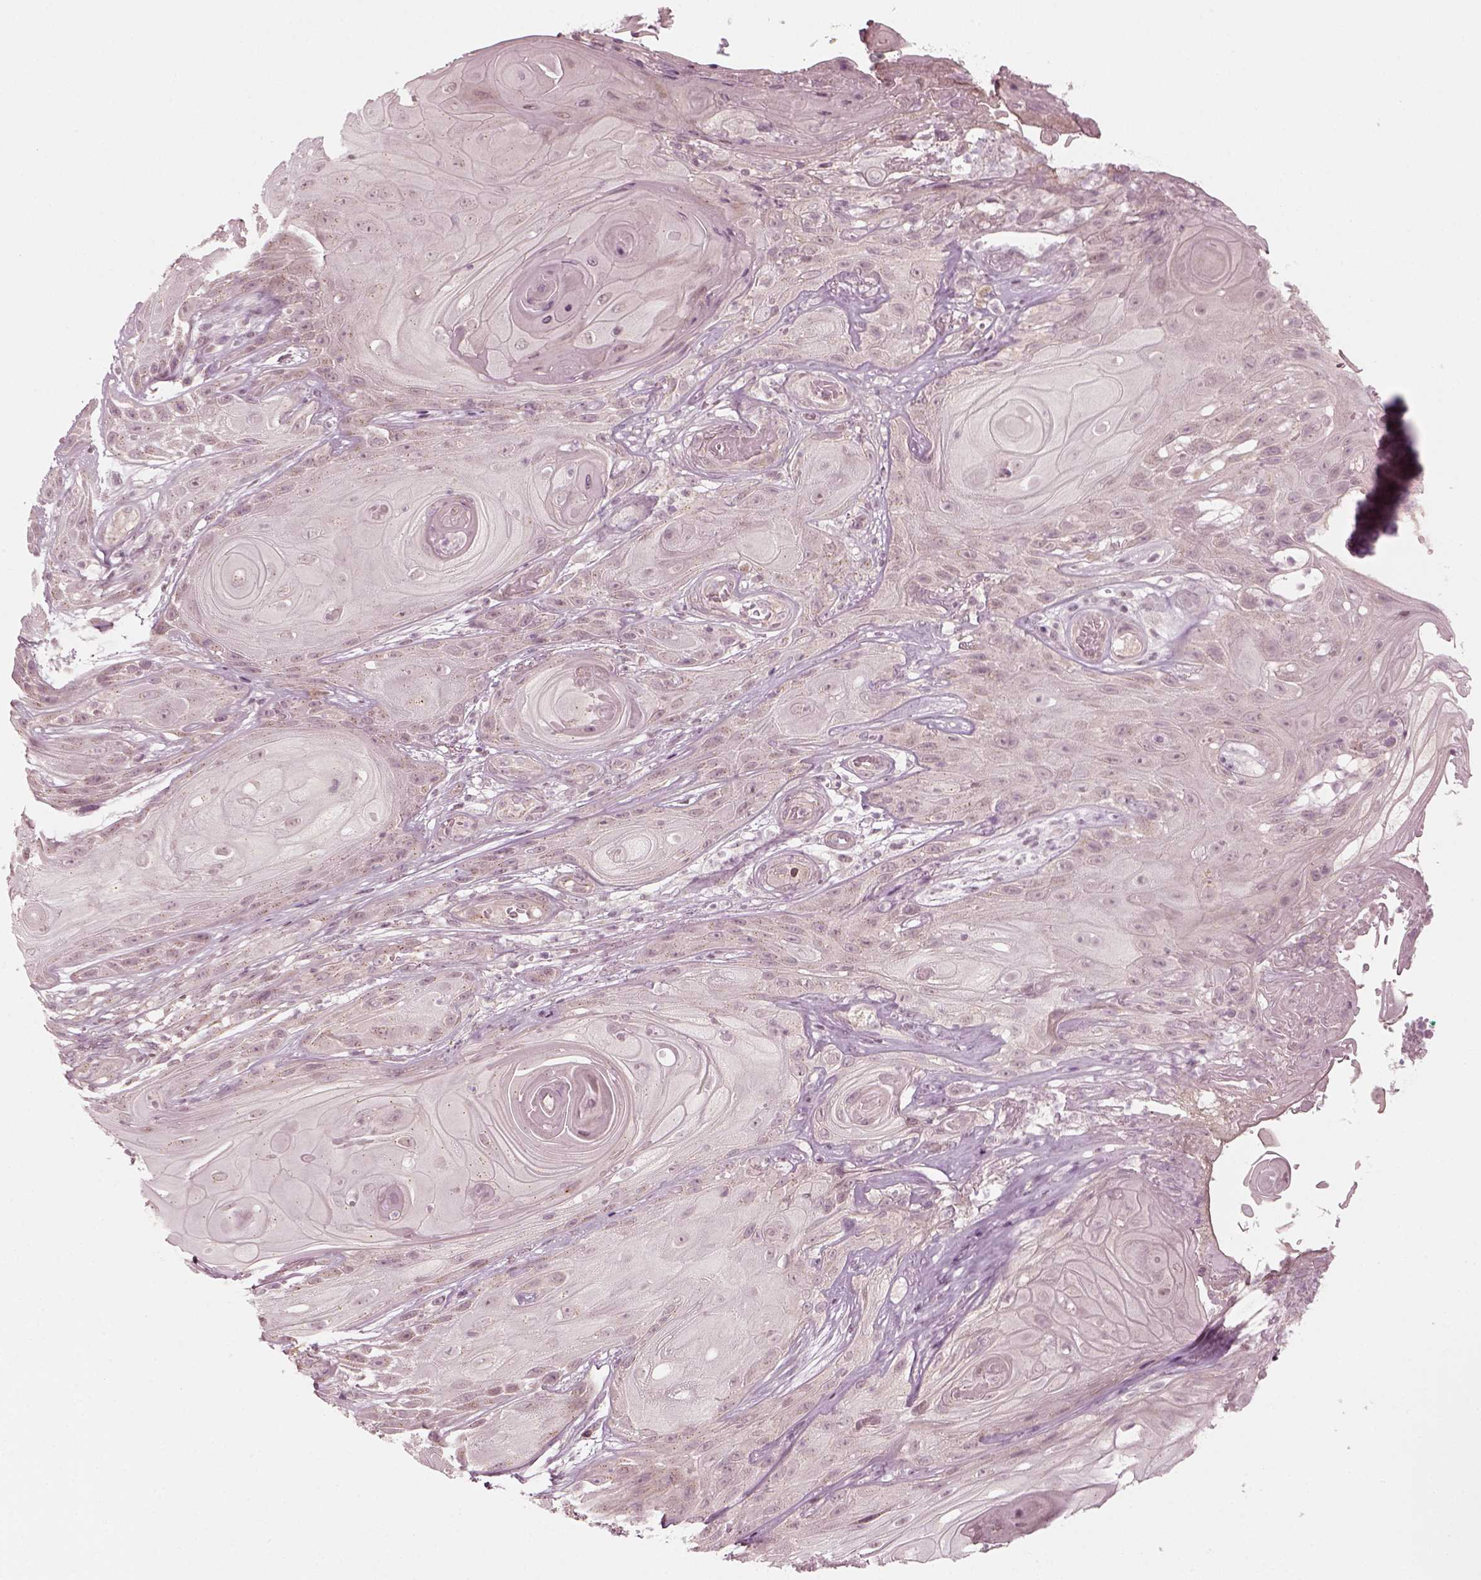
{"staining": {"intensity": "negative", "quantity": "none", "location": "none"}, "tissue": "skin cancer", "cell_type": "Tumor cells", "image_type": "cancer", "snomed": [{"axis": "morphology", "description": "Squamous cell carcinoma, NOS"}, {"axis": "topography", "description": "Skin"}], "caption": "An IHC image of skin squamous cell carcinoma is shown. There is no staining in tumor cells of skin squamous cell carcinoma.", "gene": "MLIP", "patient": {"sex": "male", "age": 62}}